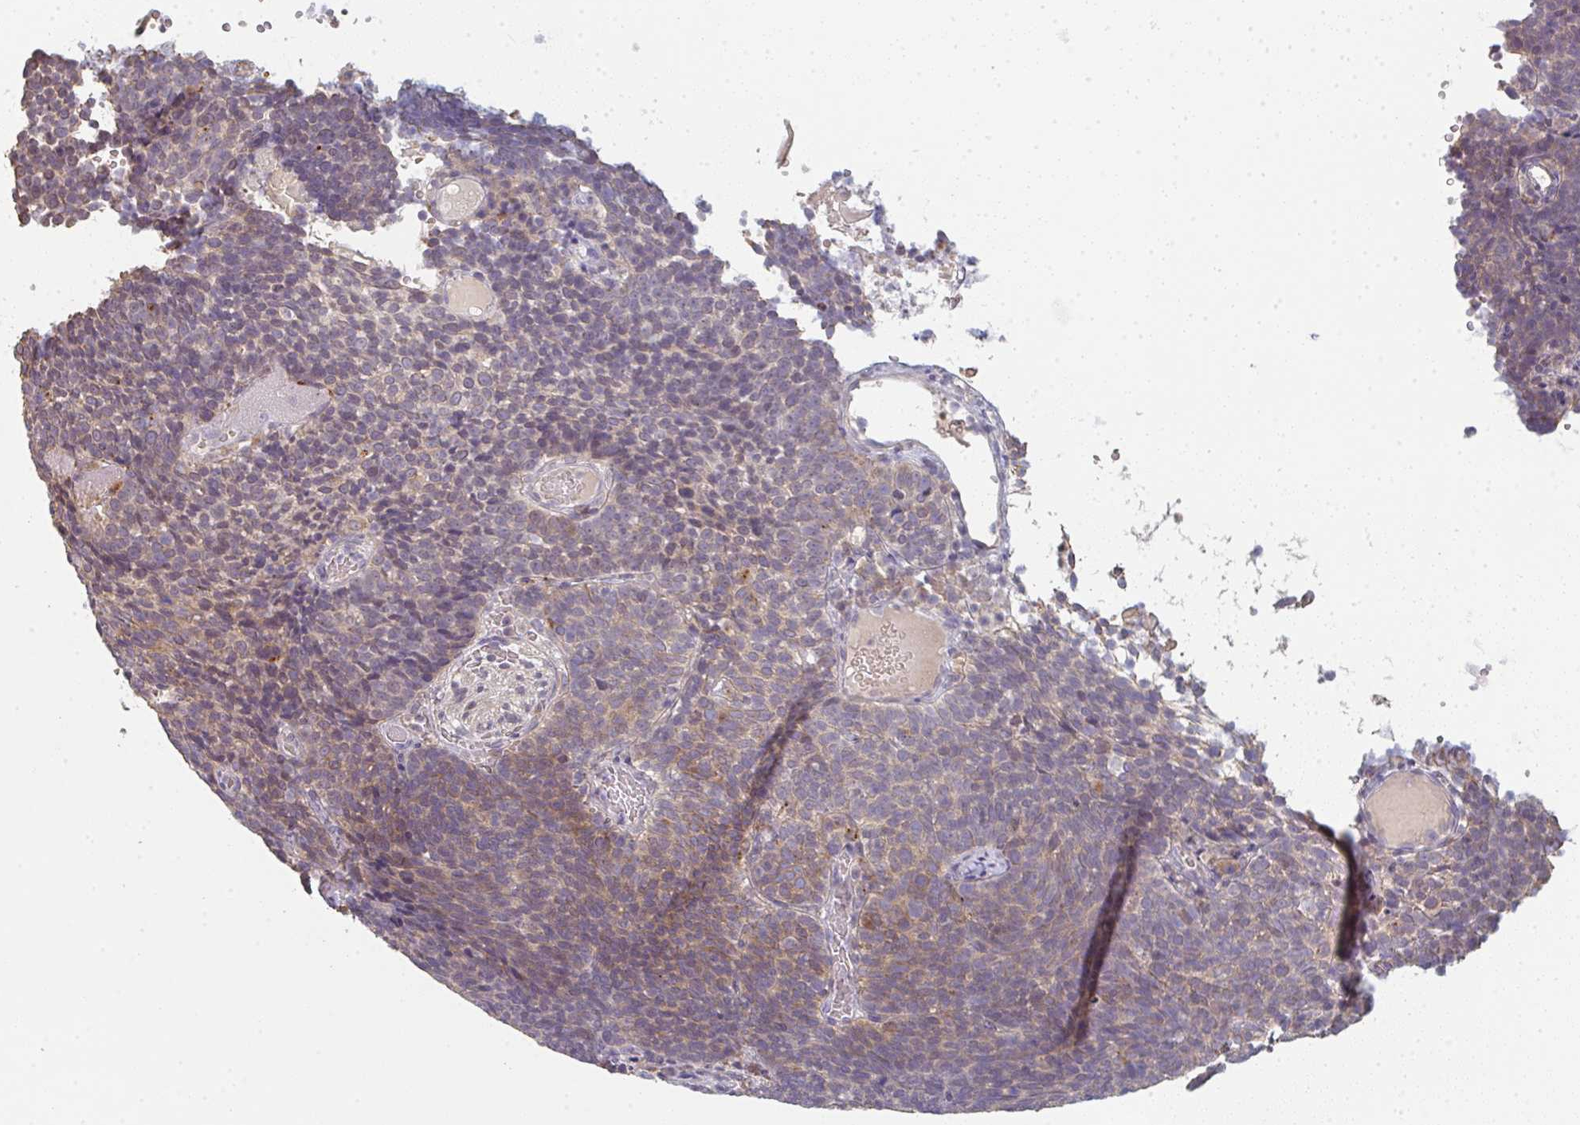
{"staining": {"intensity": "weak", "quantity": "25%-75%", "location": "cytoplasmic/membranous"}, "tissue": "cervical cancer", "cell_type": "Tumor cells", "image_type": "cancer", "snomed": [{"axis": "morphology", "description": "Normal tissue, NOS"}, {"axis": "morphology", "description": "Squamous cell carcinoma, NOS"}, {"axis": "topography", "description": "Cervix"}], "caption": "Squamous cell carcinoma (cervical) stained with DAB immunohistochemistry (IHC) displays low levels of weak cytoplasmic/membranous positivity in about 25%-75% of tumor cells.", "gene": "TMEM237", "patient": {"sex": "female", "age": 39}}